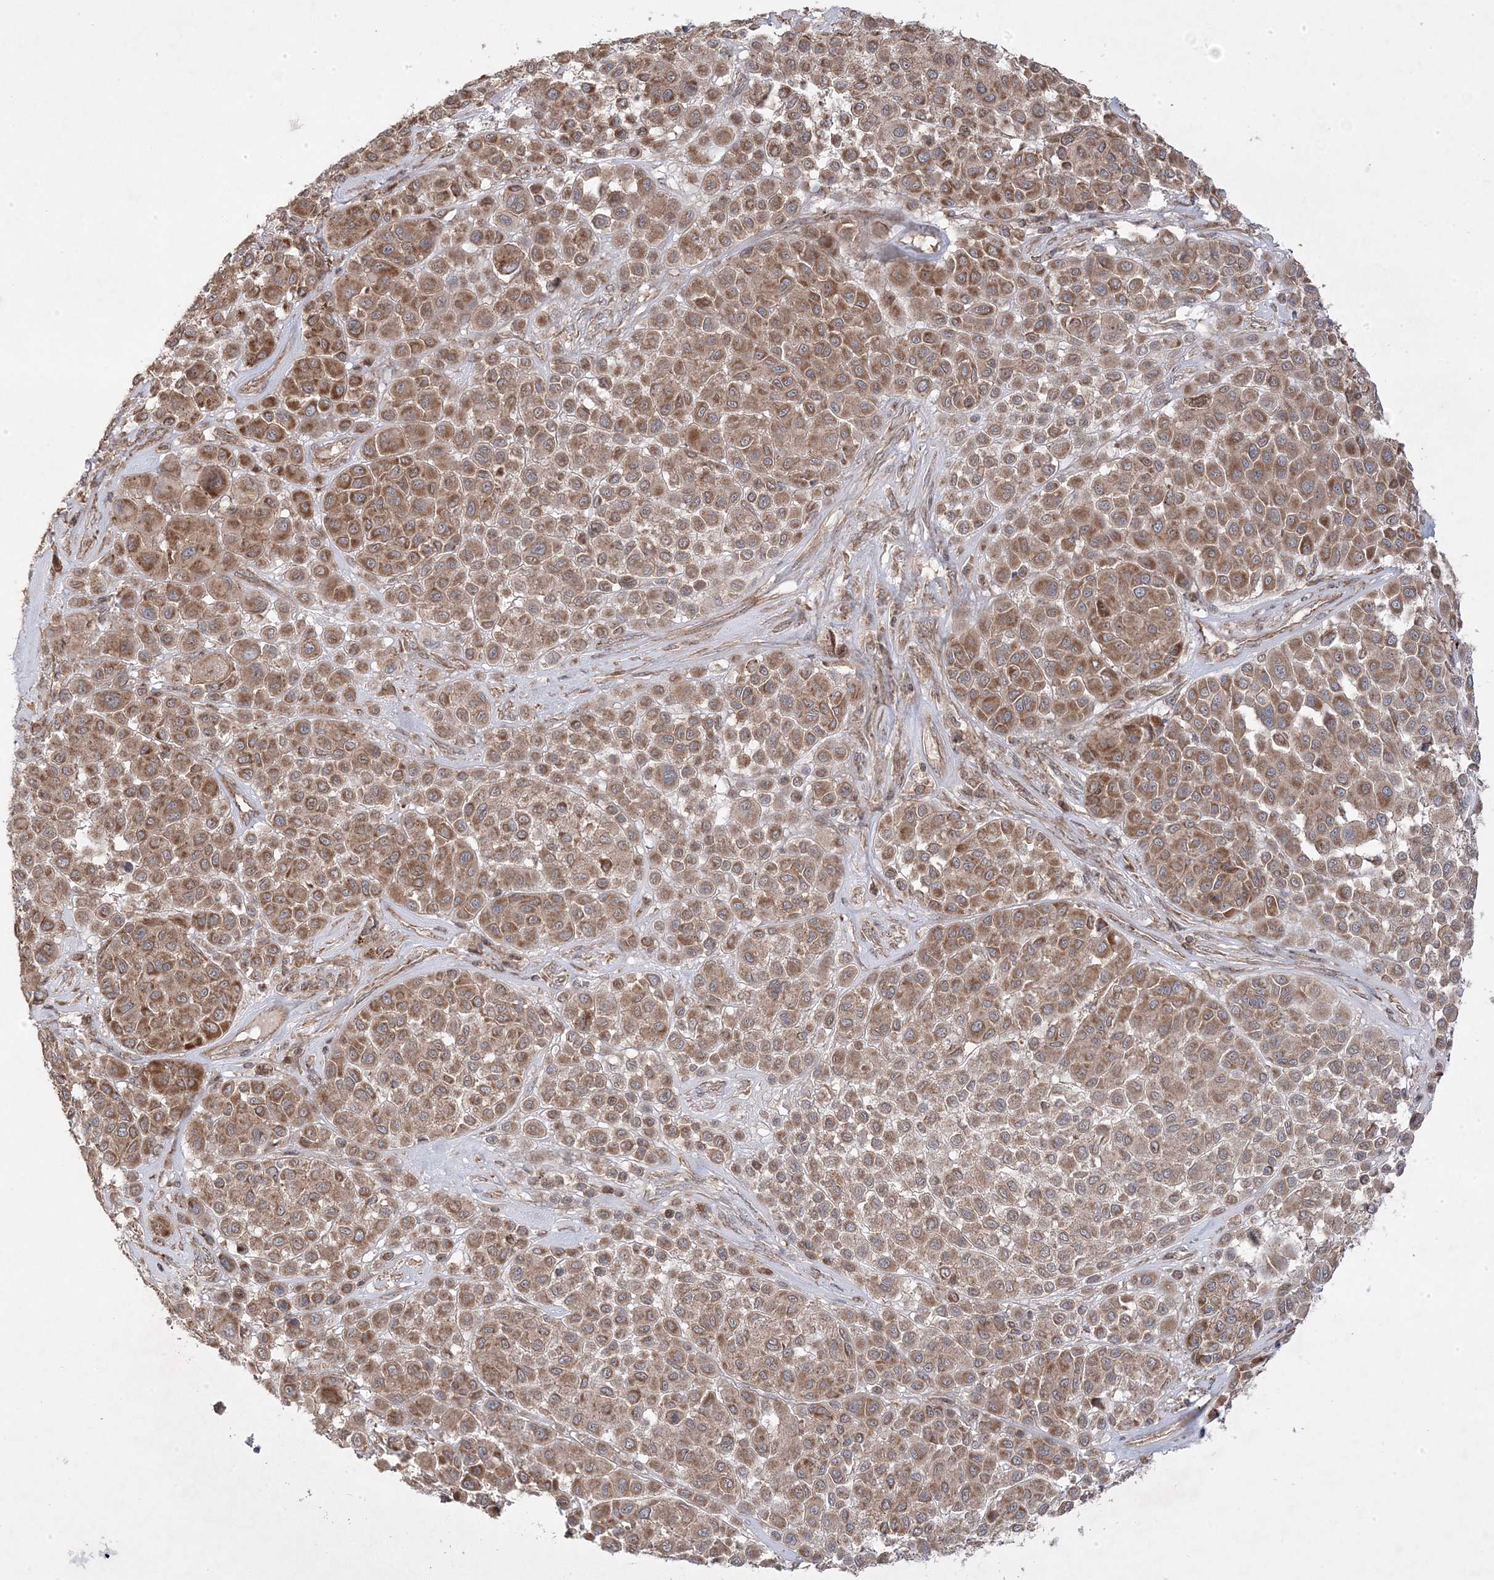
{"staining": {"intensity": "moderate", "quantity": ">75%", "location": "cytoplasmic/membranous"}, "tissue": "melanoma", "cell_type": "Tumor cells", "image_type": "cancer", "snomed": [{"axis": "morphology", "description": "Malignant melanoma, Metastatic site"}, {"axis": "topography", "description": "Soft tissue"}], "caption": "Human malignant melanoma (metastatic site) stained with a protein marker demonstrates moderate staining in tumor cells.", "gene": "CLUAP1", "patient": {"sex": "male", "age": 41}}